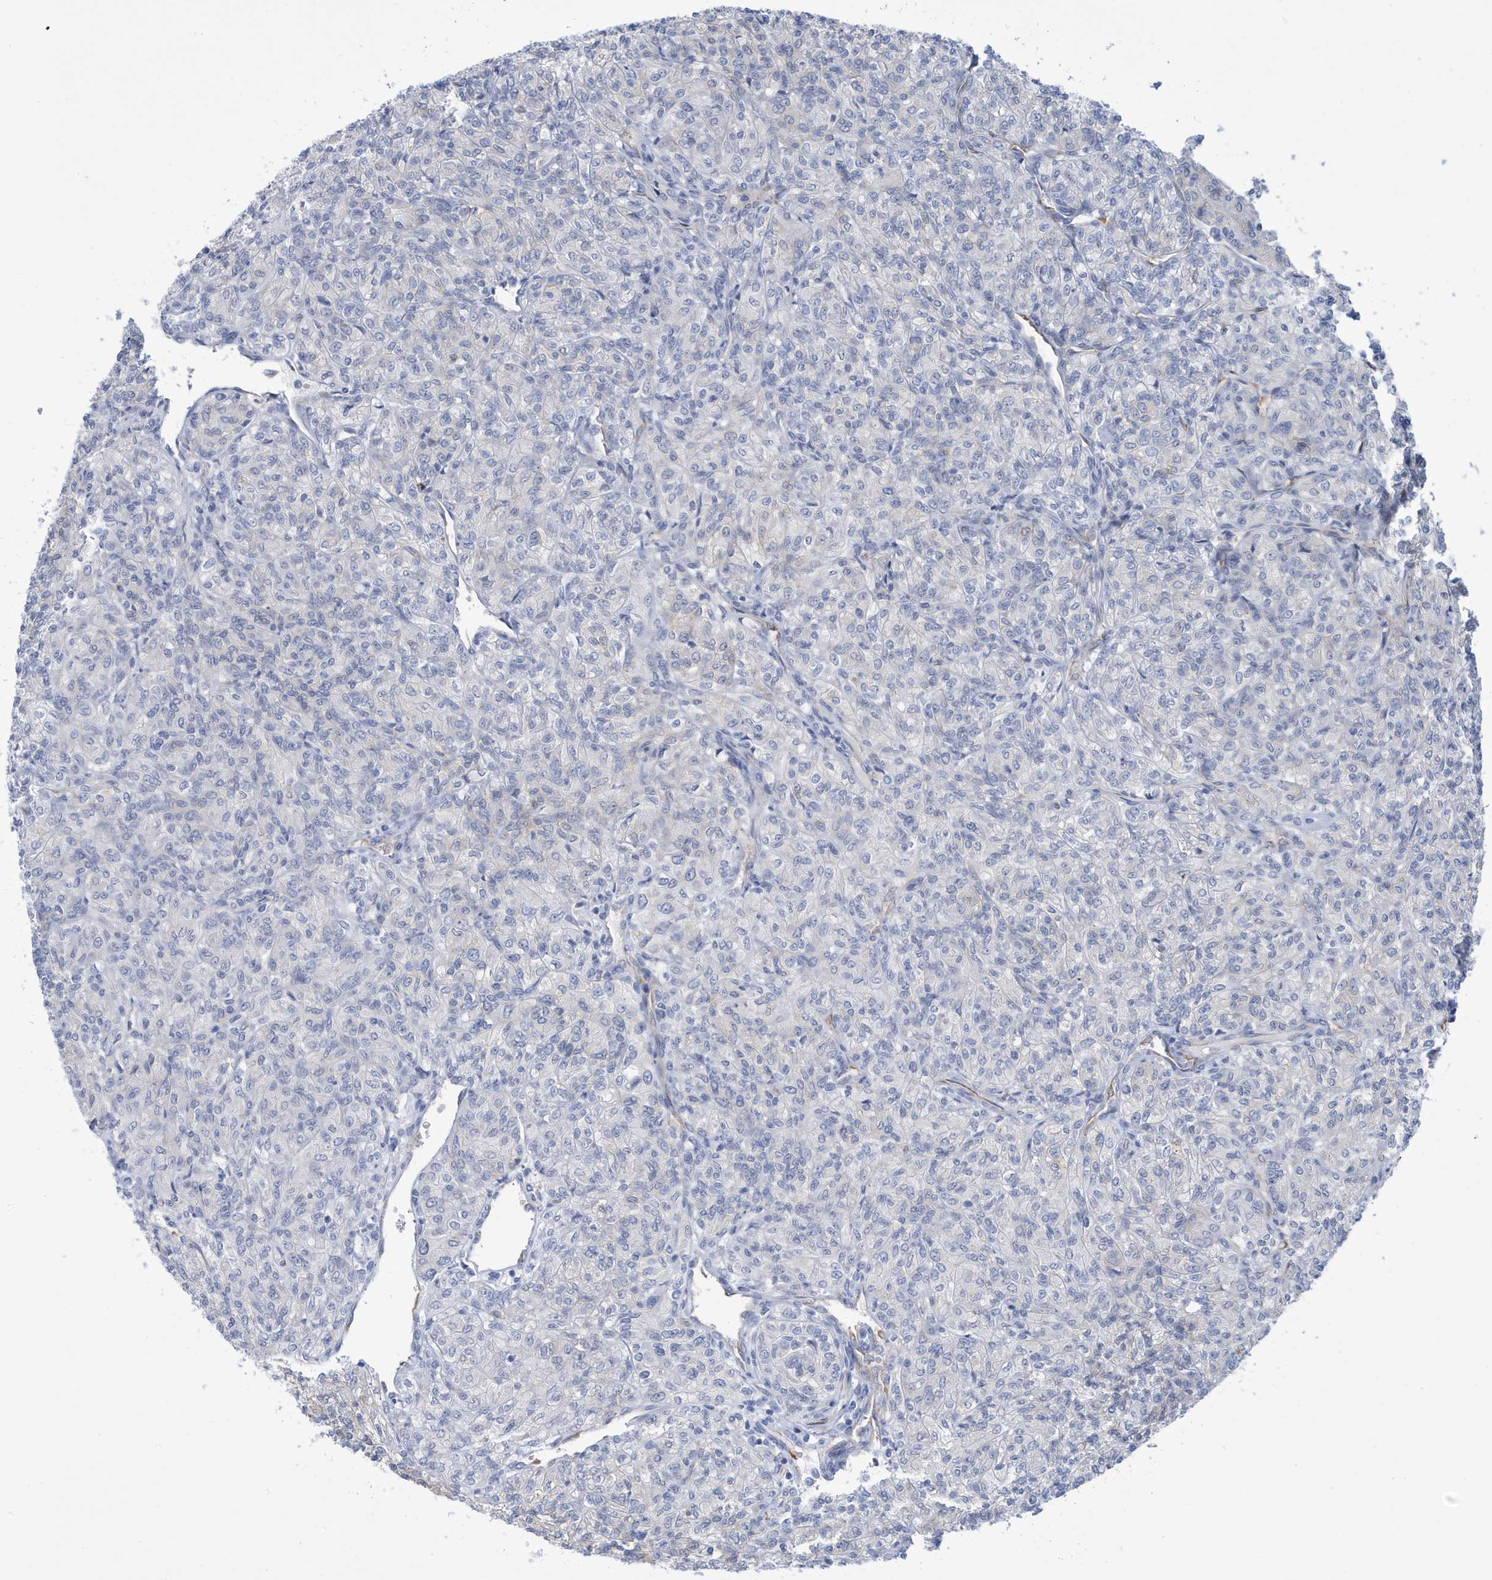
{"staining": {"intensity": "negative", "quantity": "none", "location": "none"}, "tissue": "renal cancer", "cell_type": "Tumor cells", "image_type": "cancer", "snomed": [{"axis": "morphology", "description": "Adenocarcinoma, NOS"}, {"axis": "topography", "description": "Kidney"}], "caption": "DAB (3,3'-diaminobenzidine) immunohistochemical staining of human renal cancer exhibits no significant expression in tumor cells.", "gene": "SEMA3F", "patient": {"sex": "male", "age": 77}}